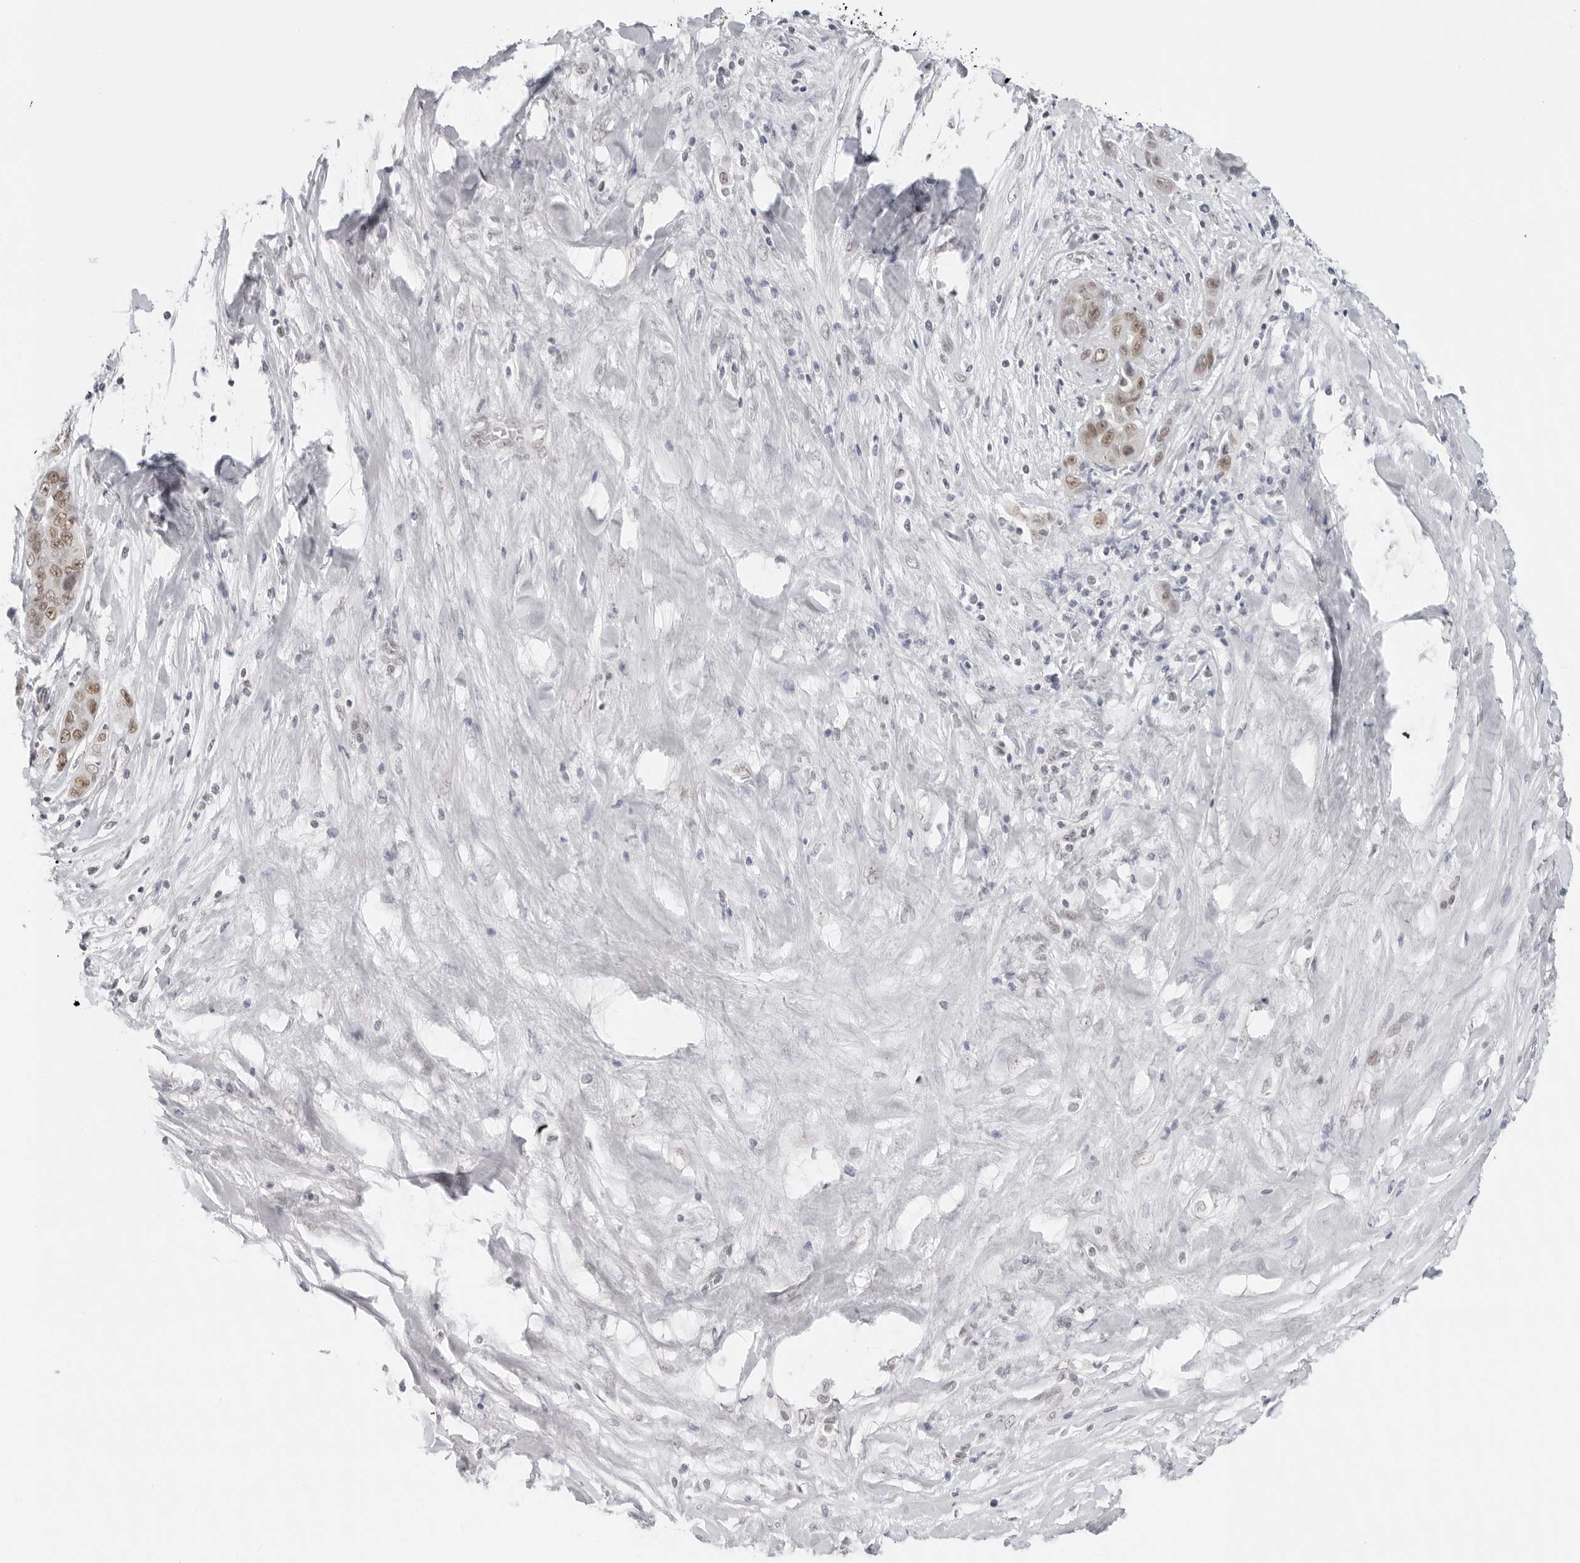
{"staining": {"intensity": "weak", "quantity": ">75%", "location": "nuclear"}, "tissue": "liver cancer", "cell_type": "Tumor cells", "image_type": "cancer", "snomed": [{"axis": "morphology", "description": "Cholangiocarcinoma"}, {"axis": "topography", "description": "Liver"}], "caption": "Liver cancer stained for a protein (brown) shows weak nuclear positive expression in approximately >75% of tumor cells.", "gene": "FOXK2", "patient": {"sex": "female", "age": 52}}